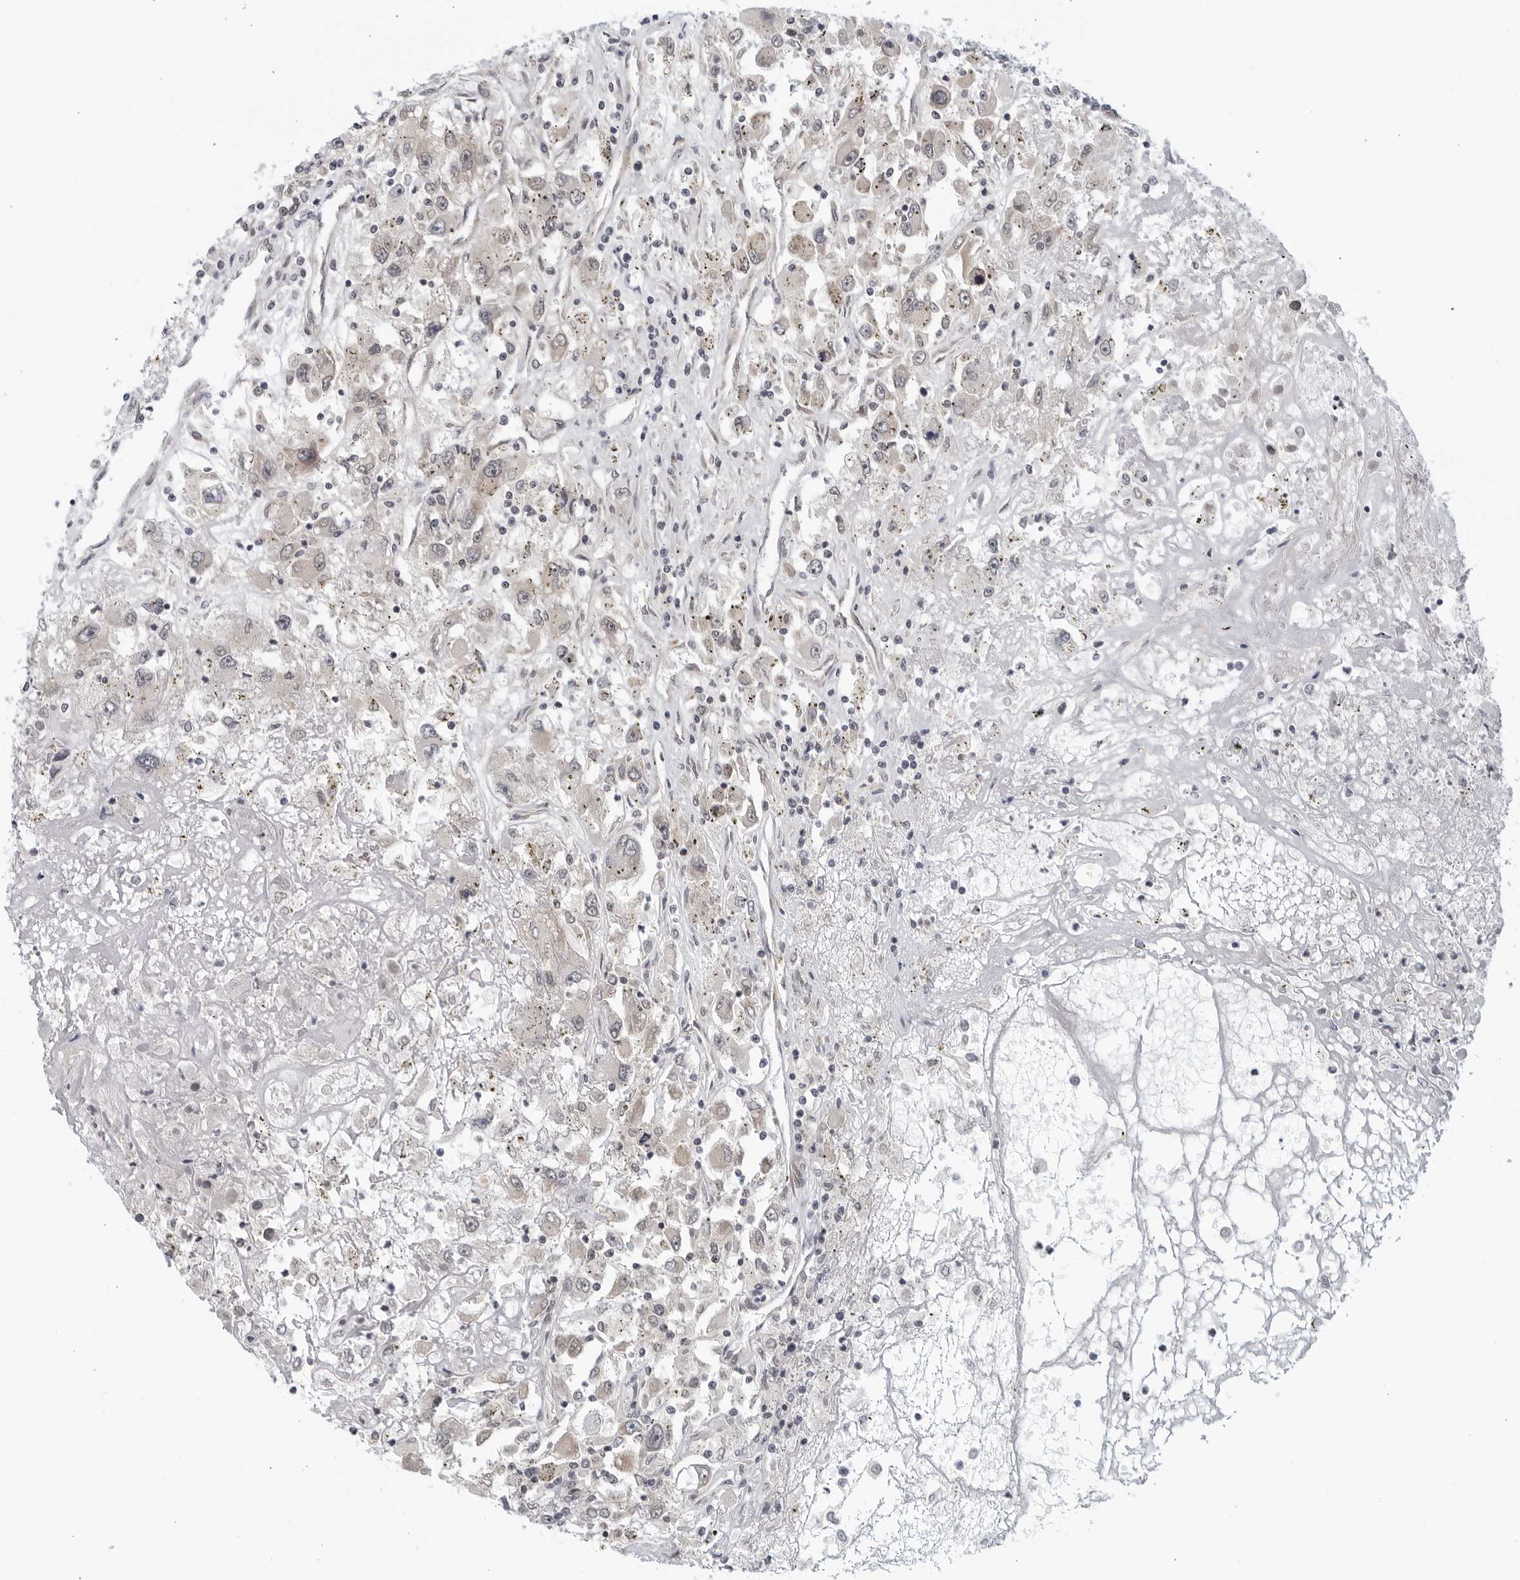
{"staining": {"intensity": "negative", "quantity": "none", "location": "none"}, "tissue": "renal cancer", "cell_type": "Tumor cells", "image_type": "cancer", "snomed": [{"axis": "morphology", "description": "Adenocarcinoma, NOS"}, {"axis": "topography", "description": "Kidney"}], "caption": "This is an immunohistochemistry (IHC) photomicrograph of renal cancer (adenocarcinoma). There is no expression in tumor cells.", "gene": "RC3H1", "patient": {"sex": "female", "age": 52}}